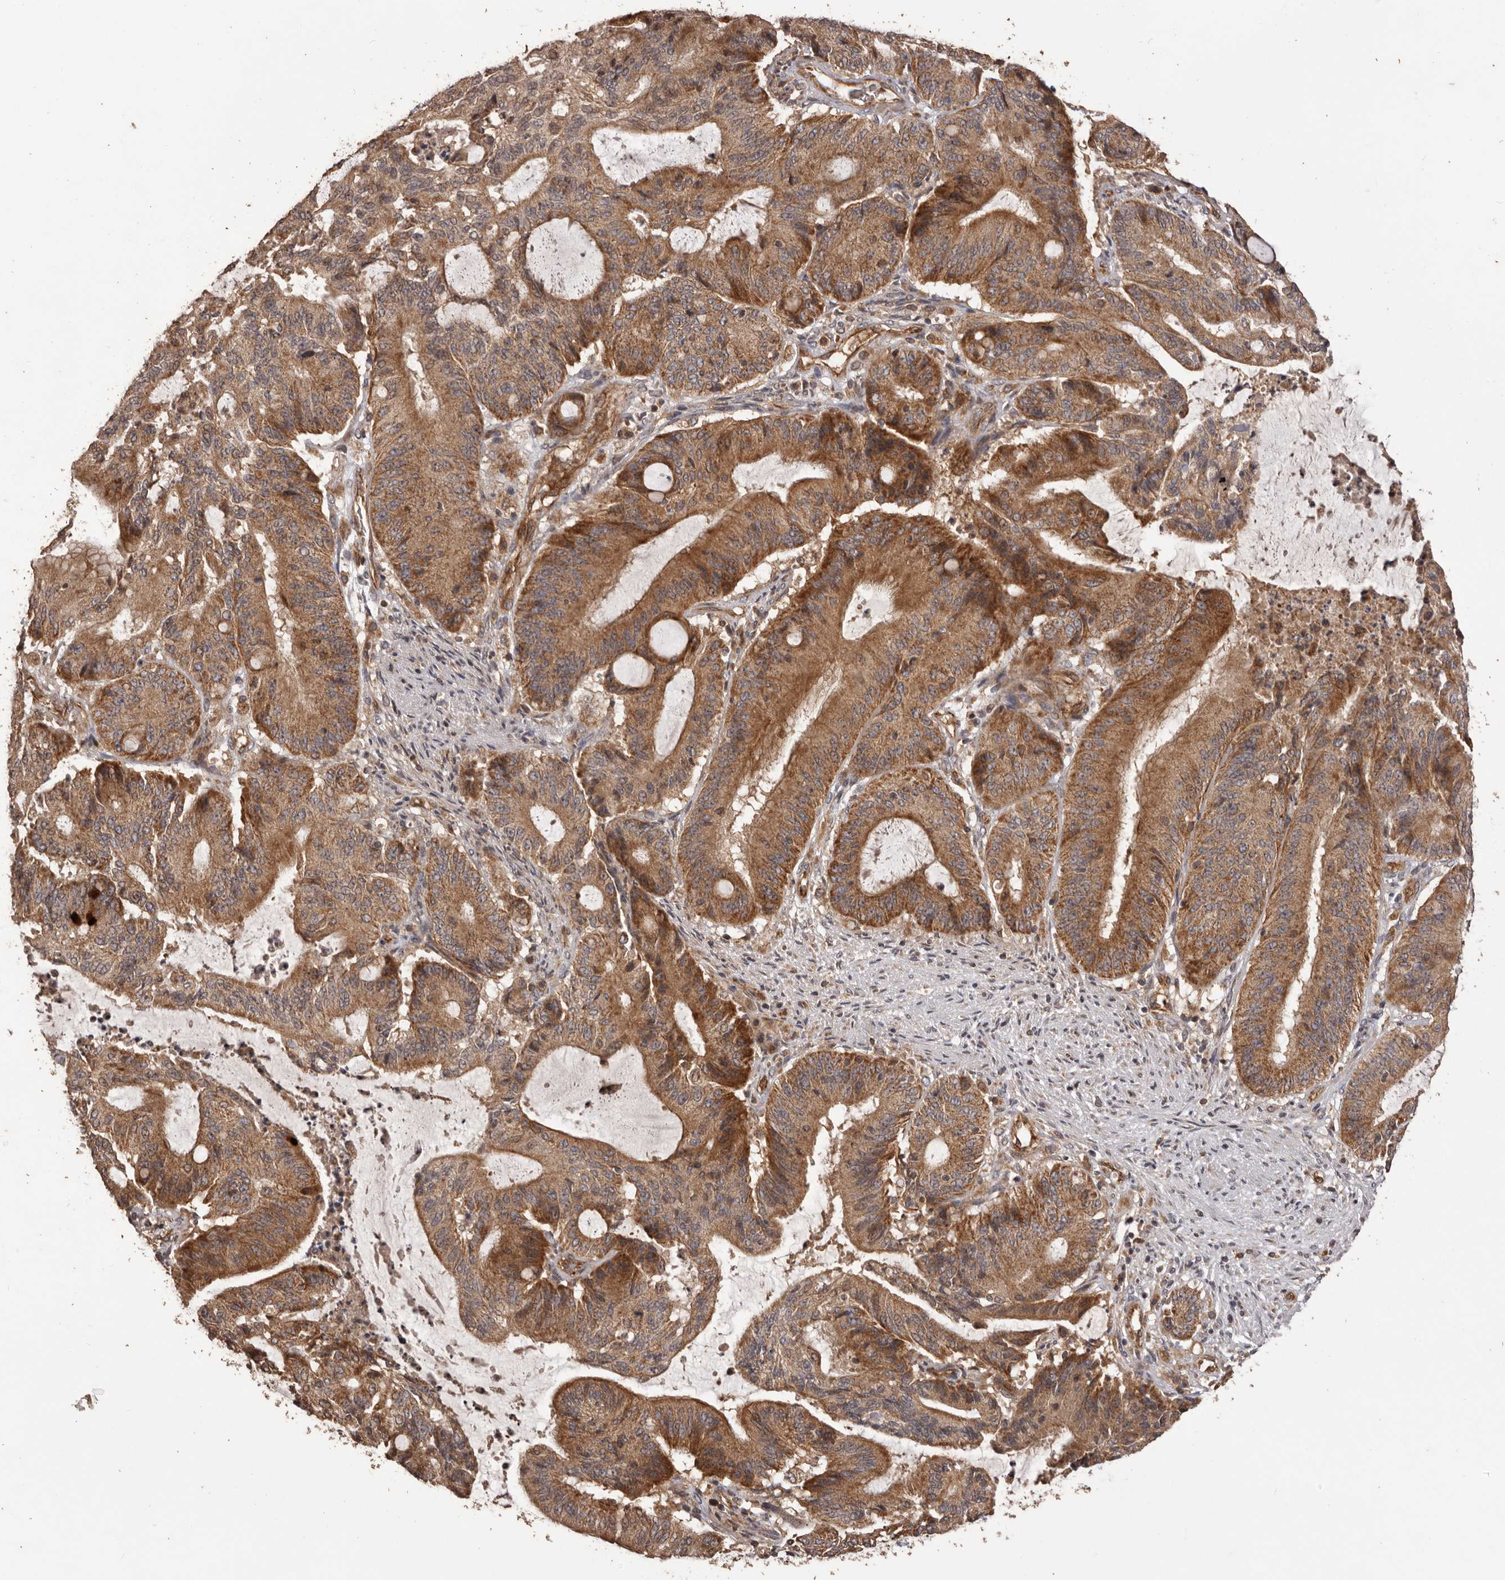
{"staining": {"intensity": "strong", "quantity": ">75%", "location": "cytoplasmic/membranous"}, "tissue": "liver cancer", "cell_type": "Tumor cells", "image_type": "cancer", "snomed": [{"axis": "morphology", "description": "Normal tissue, NOS"}, {"axis": "morphology", "description": "Cholangiocarcinoma"}, {"axis": "topography", "description": "Liver"}, {"axis": "topography", "description": "Peripheral nerve tissue"}], "caption": "A micrograph of liver cancer (cholangiocarcinoma) stained for a protein demonstrates strong cytoplasmic/membranous brown staining in tumor cells.", "gene": "QRSL1", "patient": {"sex": "female", "age": 73}}